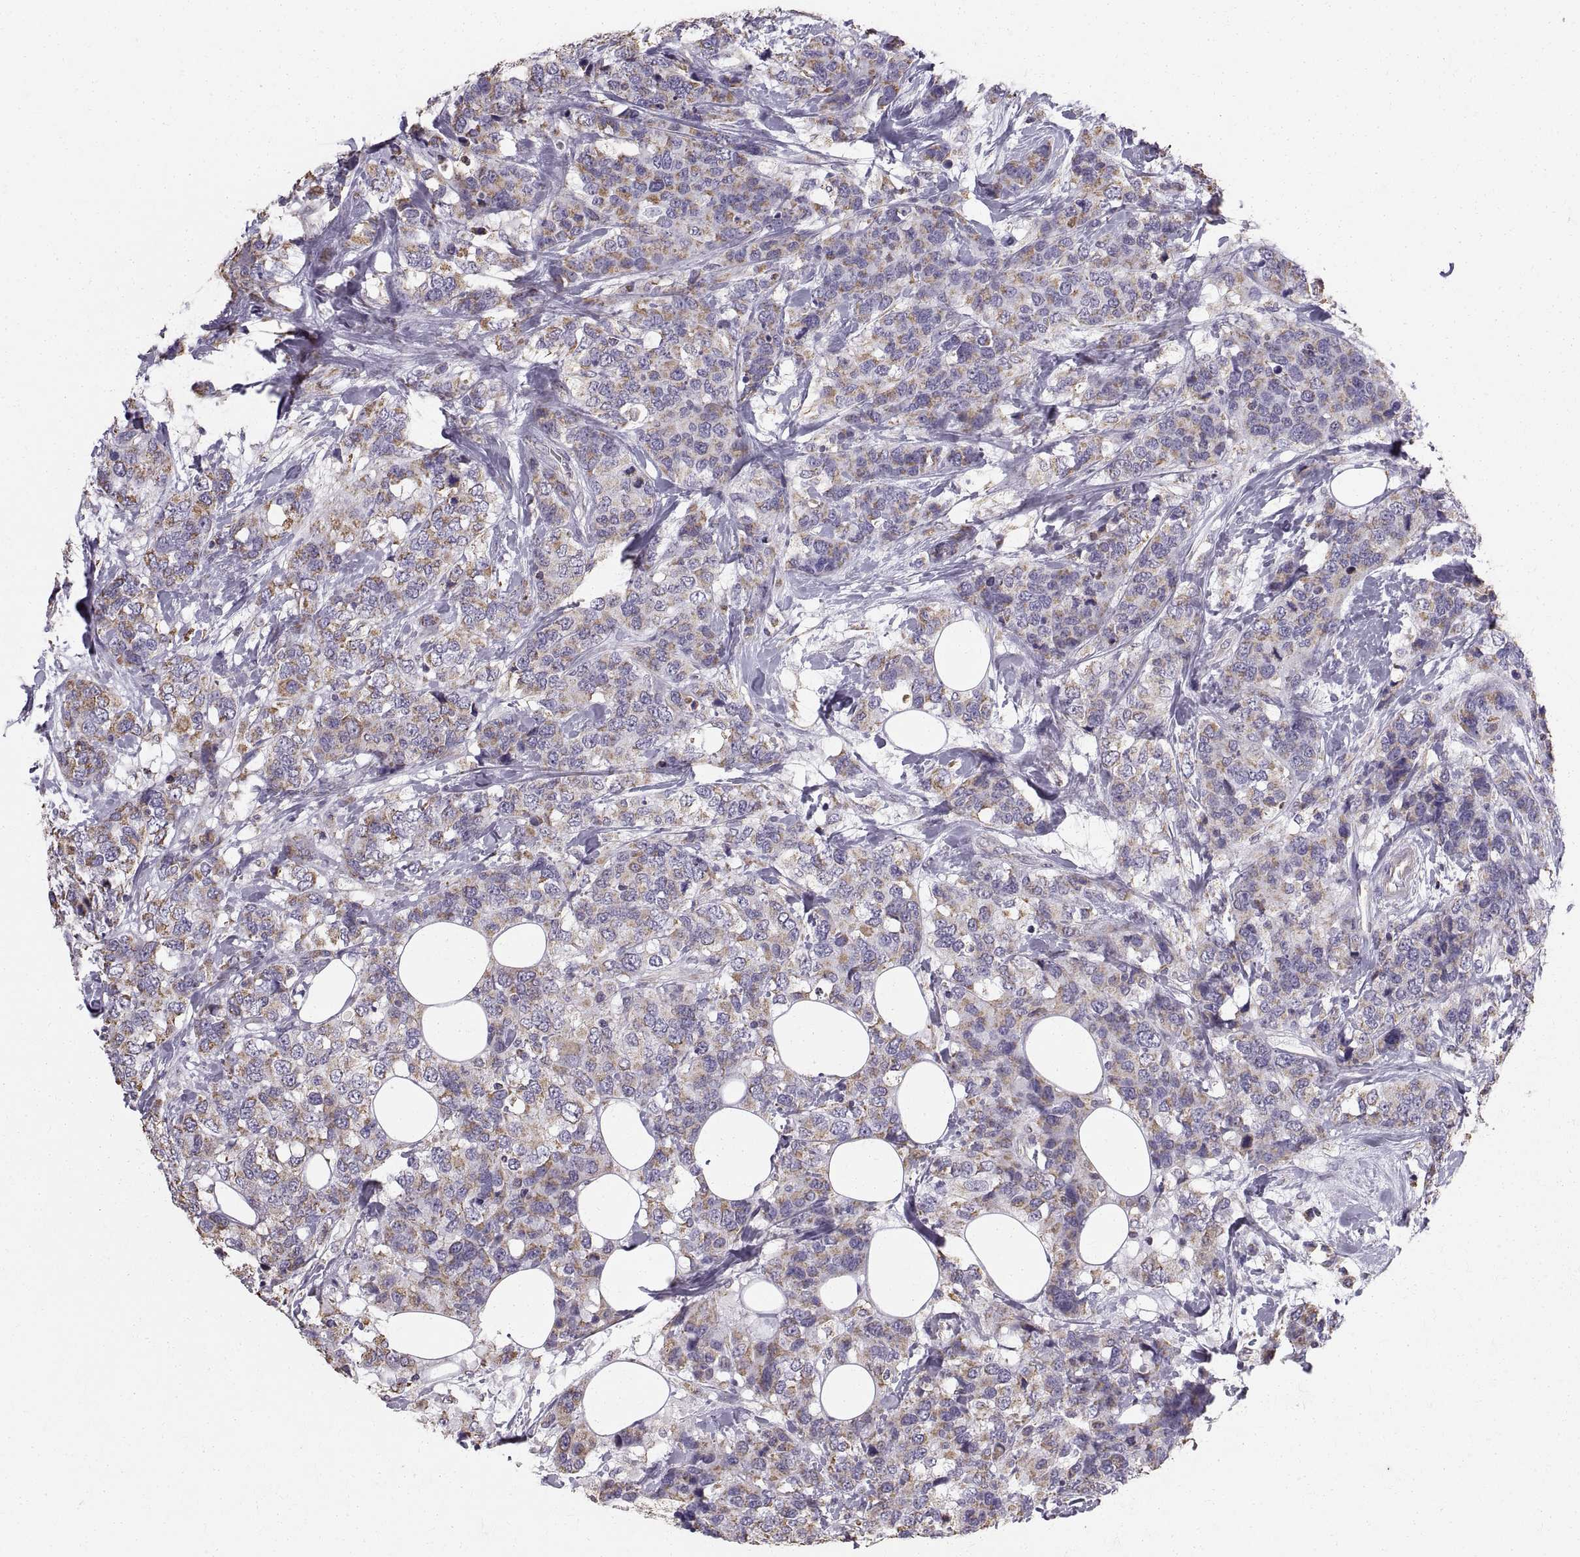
{"staining": {"intensity": "moderate", "quantity": "25%-75%", "location": "cytoplasmic/membranous"}, "tissue": "breast cancer", "cell_type": "Tumor cells", "image_type": "cancer", "snomed": [{"axis": "morphology", "description": "Lobular carcinoma"}, {"axis": "topography", "description": "Breast"}], "caption": "High-power microscopy captured an IHC photomicrograph of breast cancer (lobular carcinoma), revealing moderate cytoplasmic/membranous staining in approximately 25%-75% of tumor cells.", "gene": "STMND1", "patient": {"sex": "female", "age": 59}}